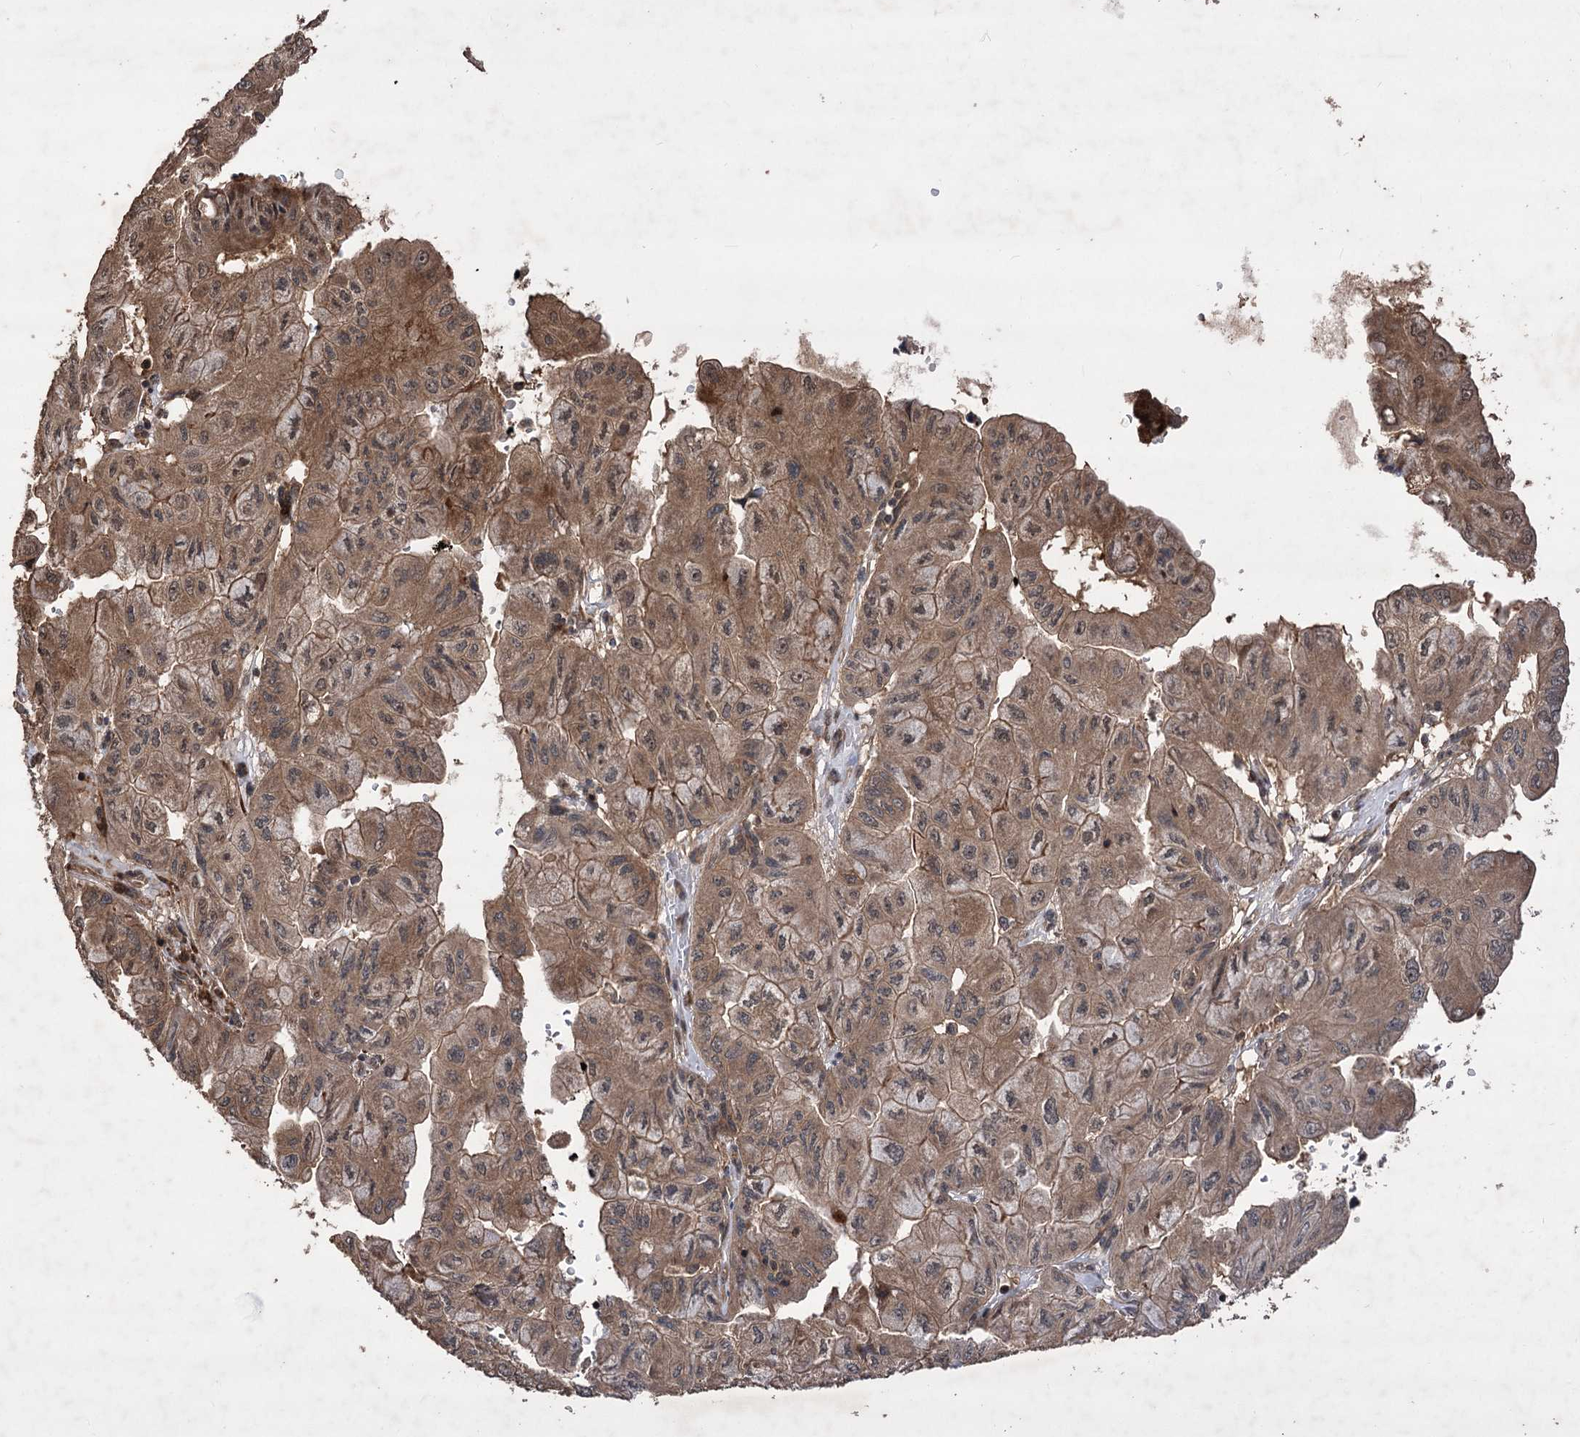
{"staining": {"intensity": "moderate", "quantity": ">75%", "location": "cytoplasmic/membranous"}, "tissue": "pancreatic cancer", "cell_type": "Tumor cells", "image_type": "cancer", "snomed": [{"axis": "morphology", "description": "Adenocarcinoma, NOS"}, {"axis": "topography", "description": "Pancreas"}], "caption": "Protein staining by IHC shows moderate cytoplasmic/membranous staining in about >75% of tumor cells in adenocarcinoma (pancreatic).", "gene": "RASSF3", "patient": {"sex": "male", "age": 51}}